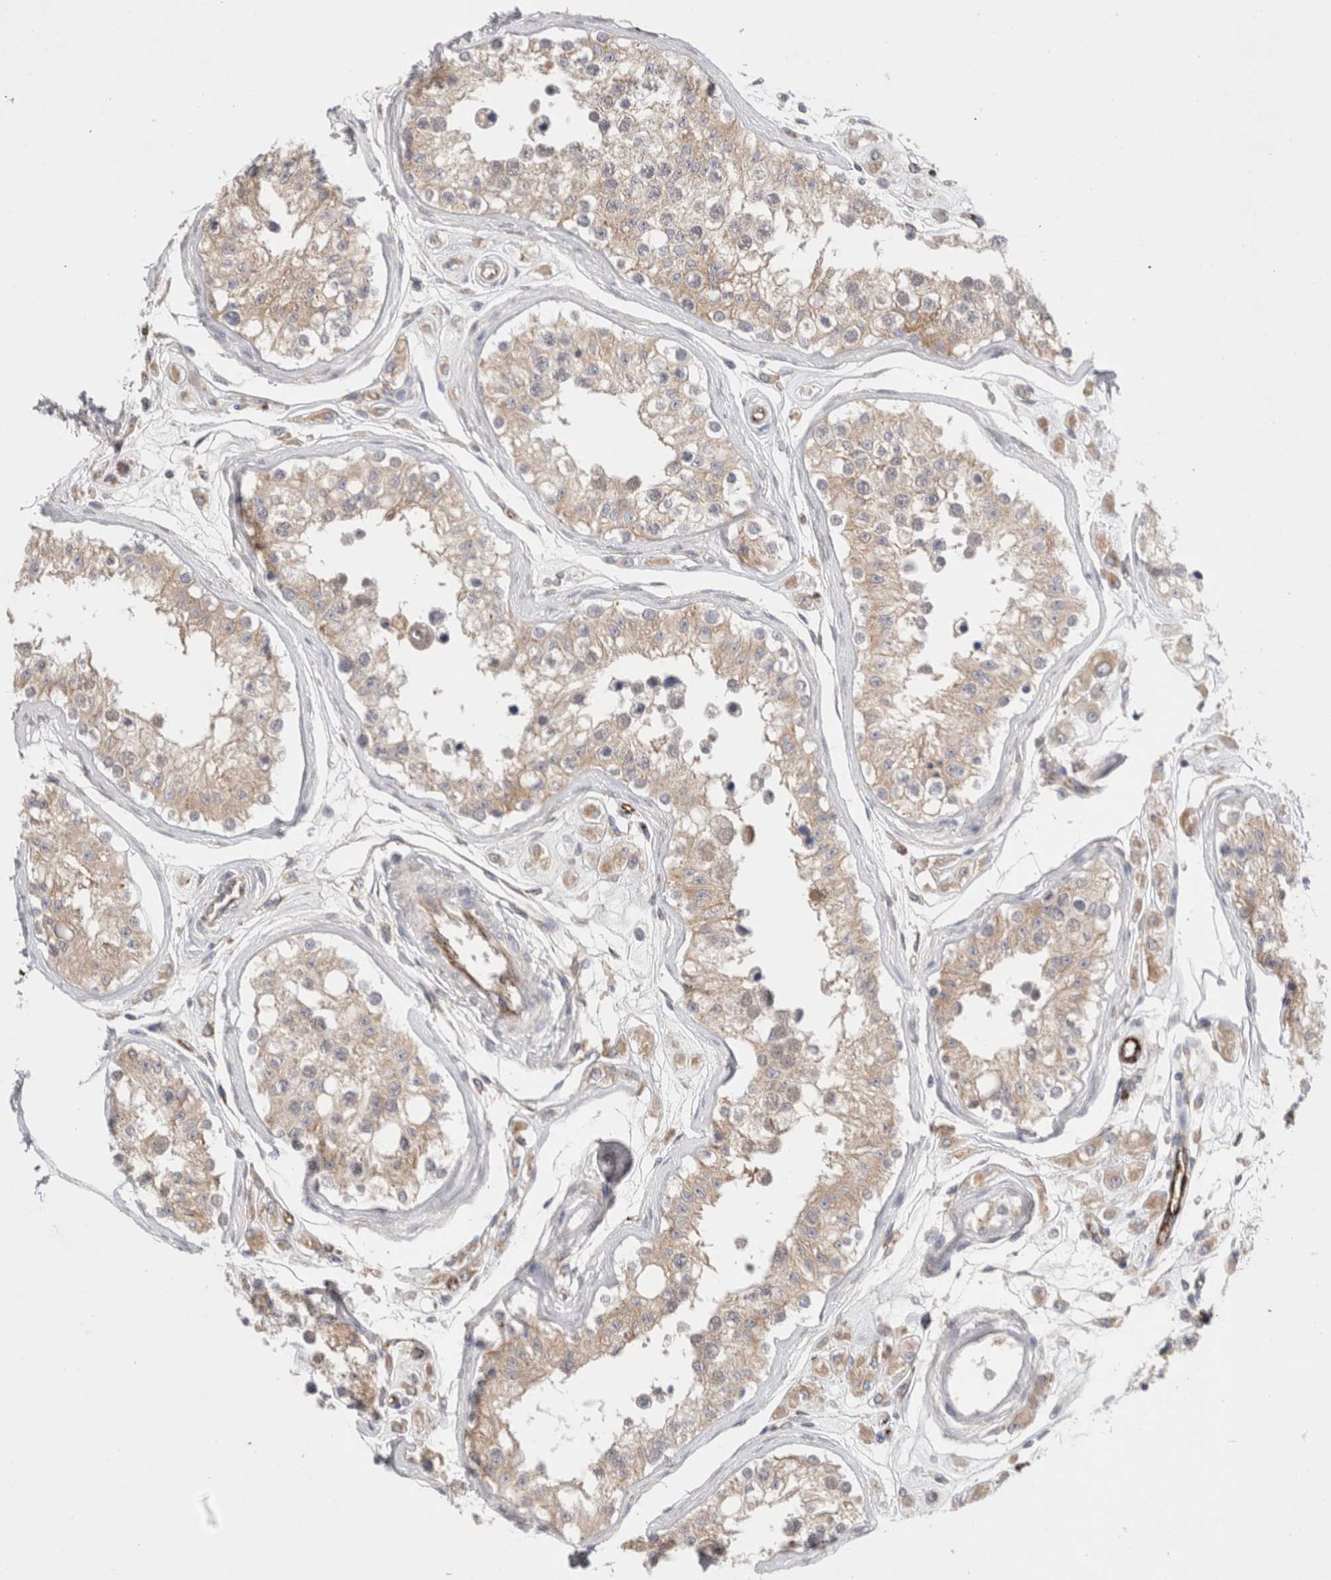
{"staining": {"intensity": "weak", "quantity": "25%-75%", "location": "cytoplasmic/membranous"}, "tissue": "testis", "cell_type": "Cells in seminiferous ducts", "image_type": "normal", "snomed": [{"axis": "morphology", "description": "Normal tissue, NOS"}, {"axis": "morphology", "description": "Adenocarcinoma, metastatic, NOS"}, {"axis": "topography", "description": "Testis"}], "caption": "Immunohistochemical staining of unremarkable testis demonstrates weak cytoplasmic/membranous protein positivity in about 25%-75% of cells in seminiferous ducts.", "gene": "CNPY4", "patient": {"sex": "male", "age": 26}}